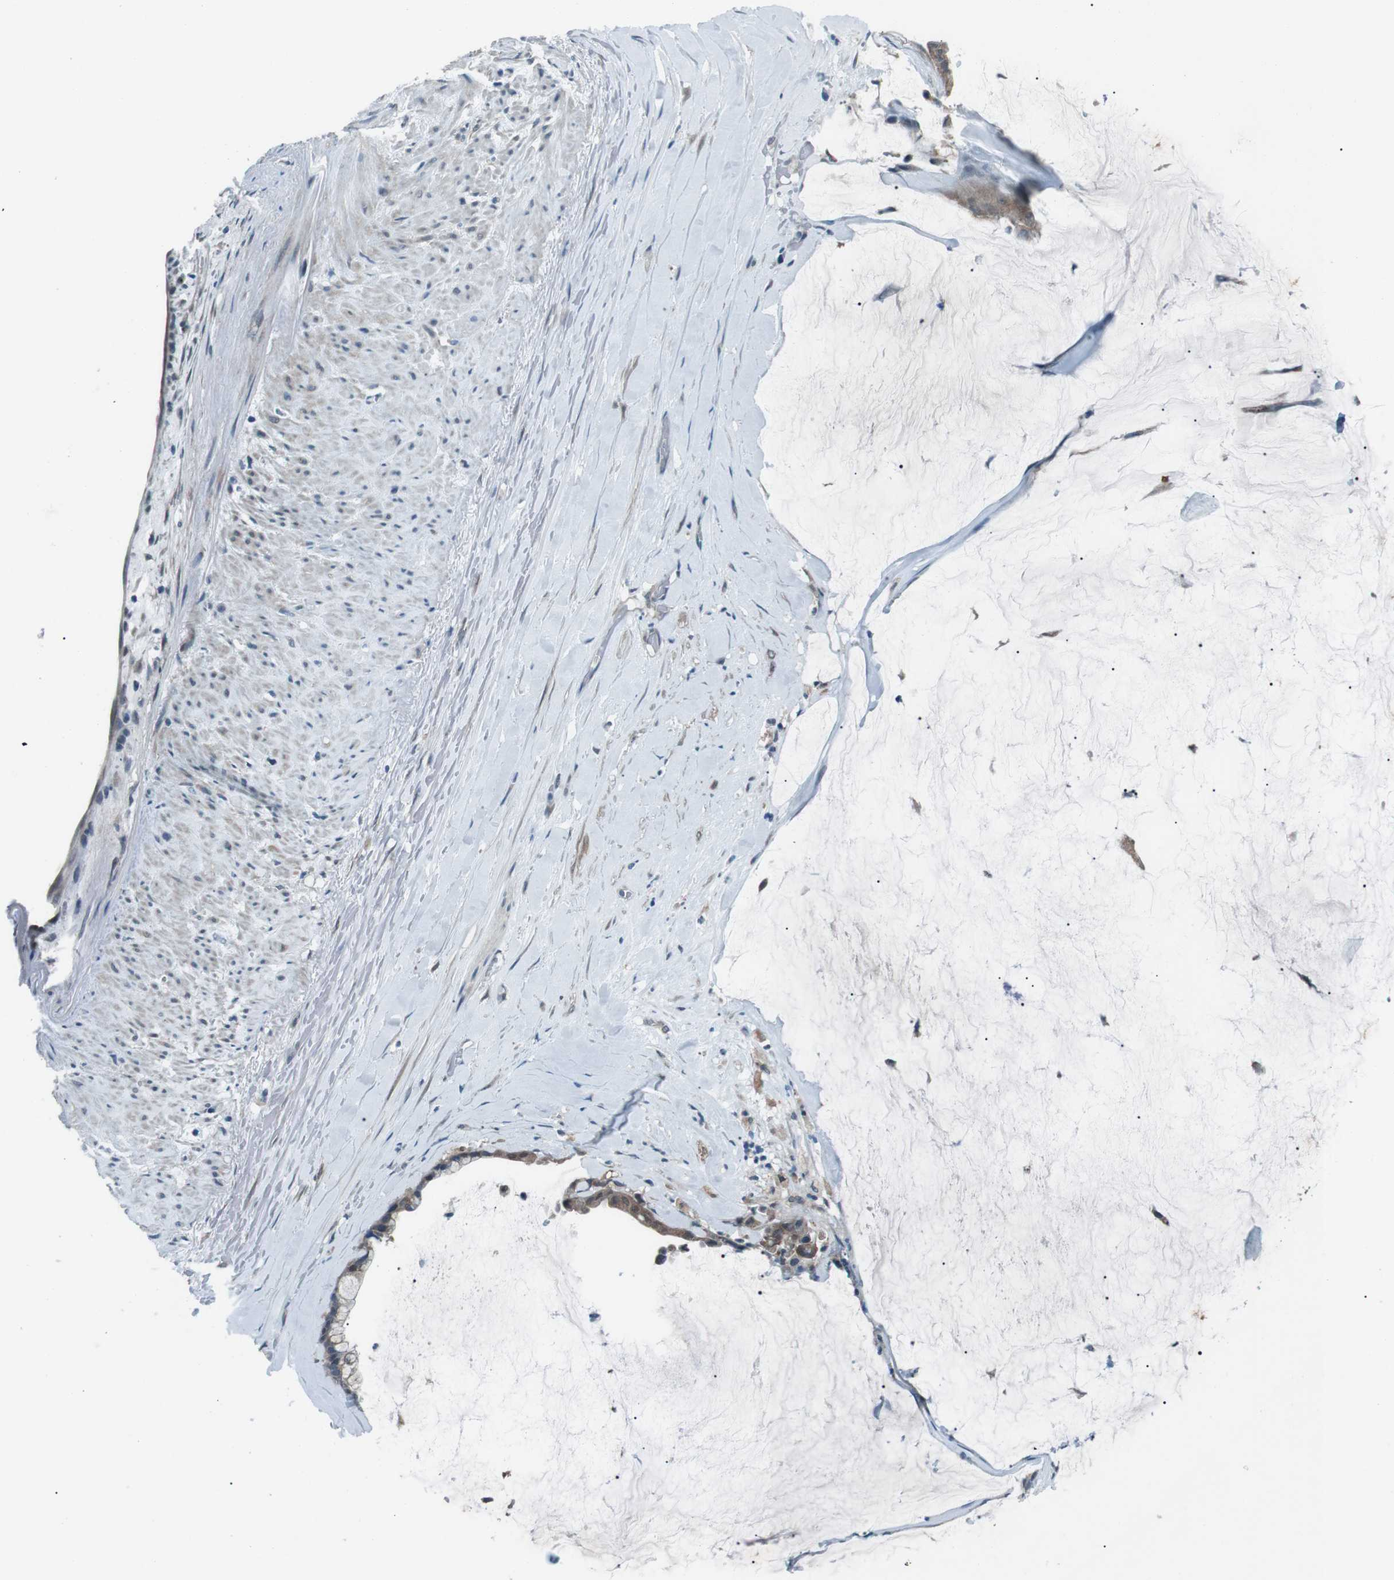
{"staining": {"intensity": "weak", "quantity": "25%-75%", "location": "cytoplasmic/membranous"}, "tissue": "pancreatic cancer", "cell_type": "Tumor cells", "image_type": "cancer", "snomed": [{"axis": "morphology", "description": "Adenocarcinoma, NOS"}, {"axis": "topography", "description": "Pancreas"}], "caption": "A photomicrograph showing weak cytoplasmic/membranous positivity in approximately 25%-75% of tumor cells in pancreatic adenocarcinoma, as visualized by brown immunohistochemical staining.", "gene": "LRIG2", "patient": {"sex": "male", "age": 41}}